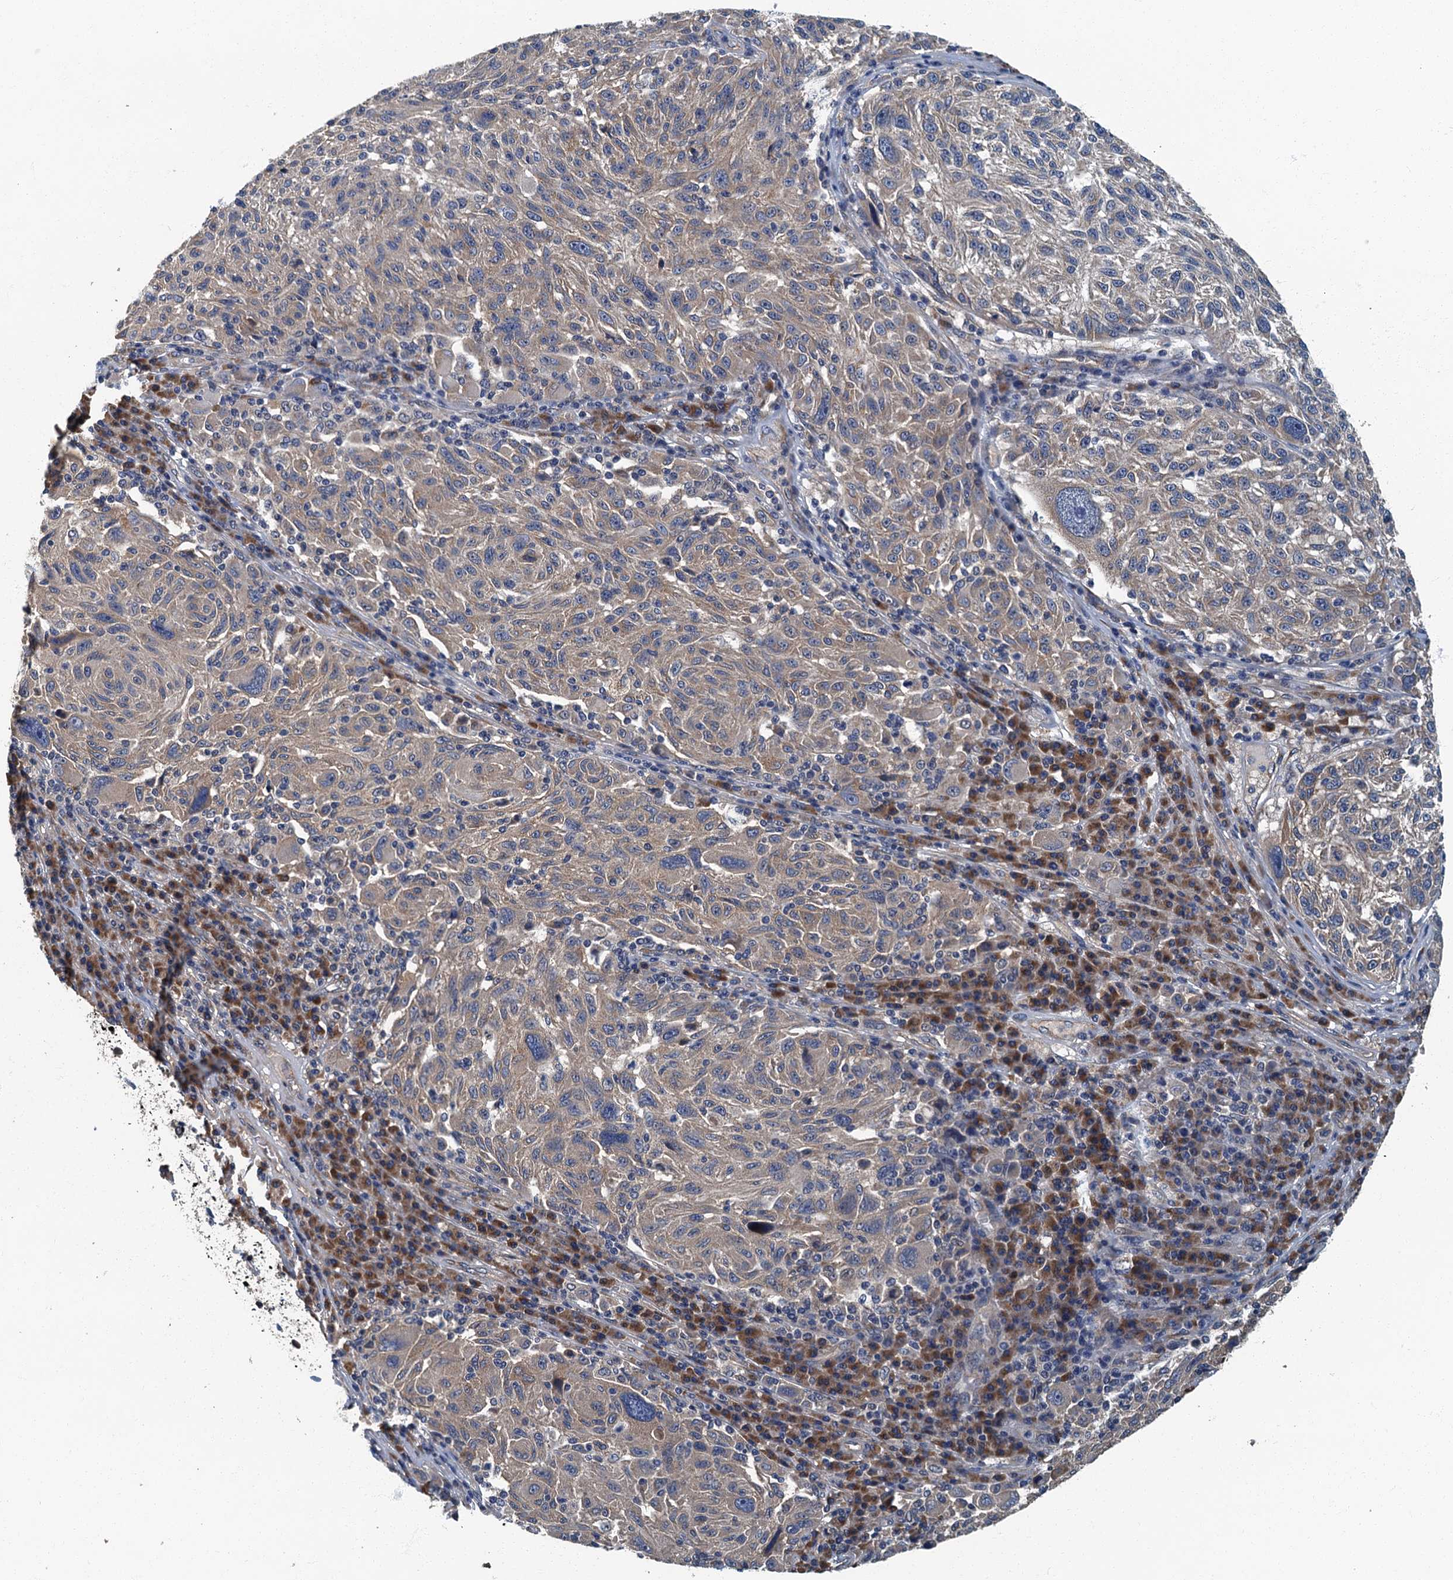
{"staining": {"intensity": "weak", "quantity": "25%-75%", "location": "cytoplasmic/membranous"}, "tissue": "melanoma", "cell_type": "Tumor cells", "image_type": "cancer", "snomed": [{"axis": "morphology", "description": "Malignant melanoma, NOS"}, {"axis": "topography", "description": "Skin"}], "caption": "About 25%-75% of tumor cells in melanoma reveal weak cytoplasmic/membranous protein expression as visualized by brown immunohistochemical staining.", "gene": "DDX49", "patient": {"sex": "male", "age": 53}}